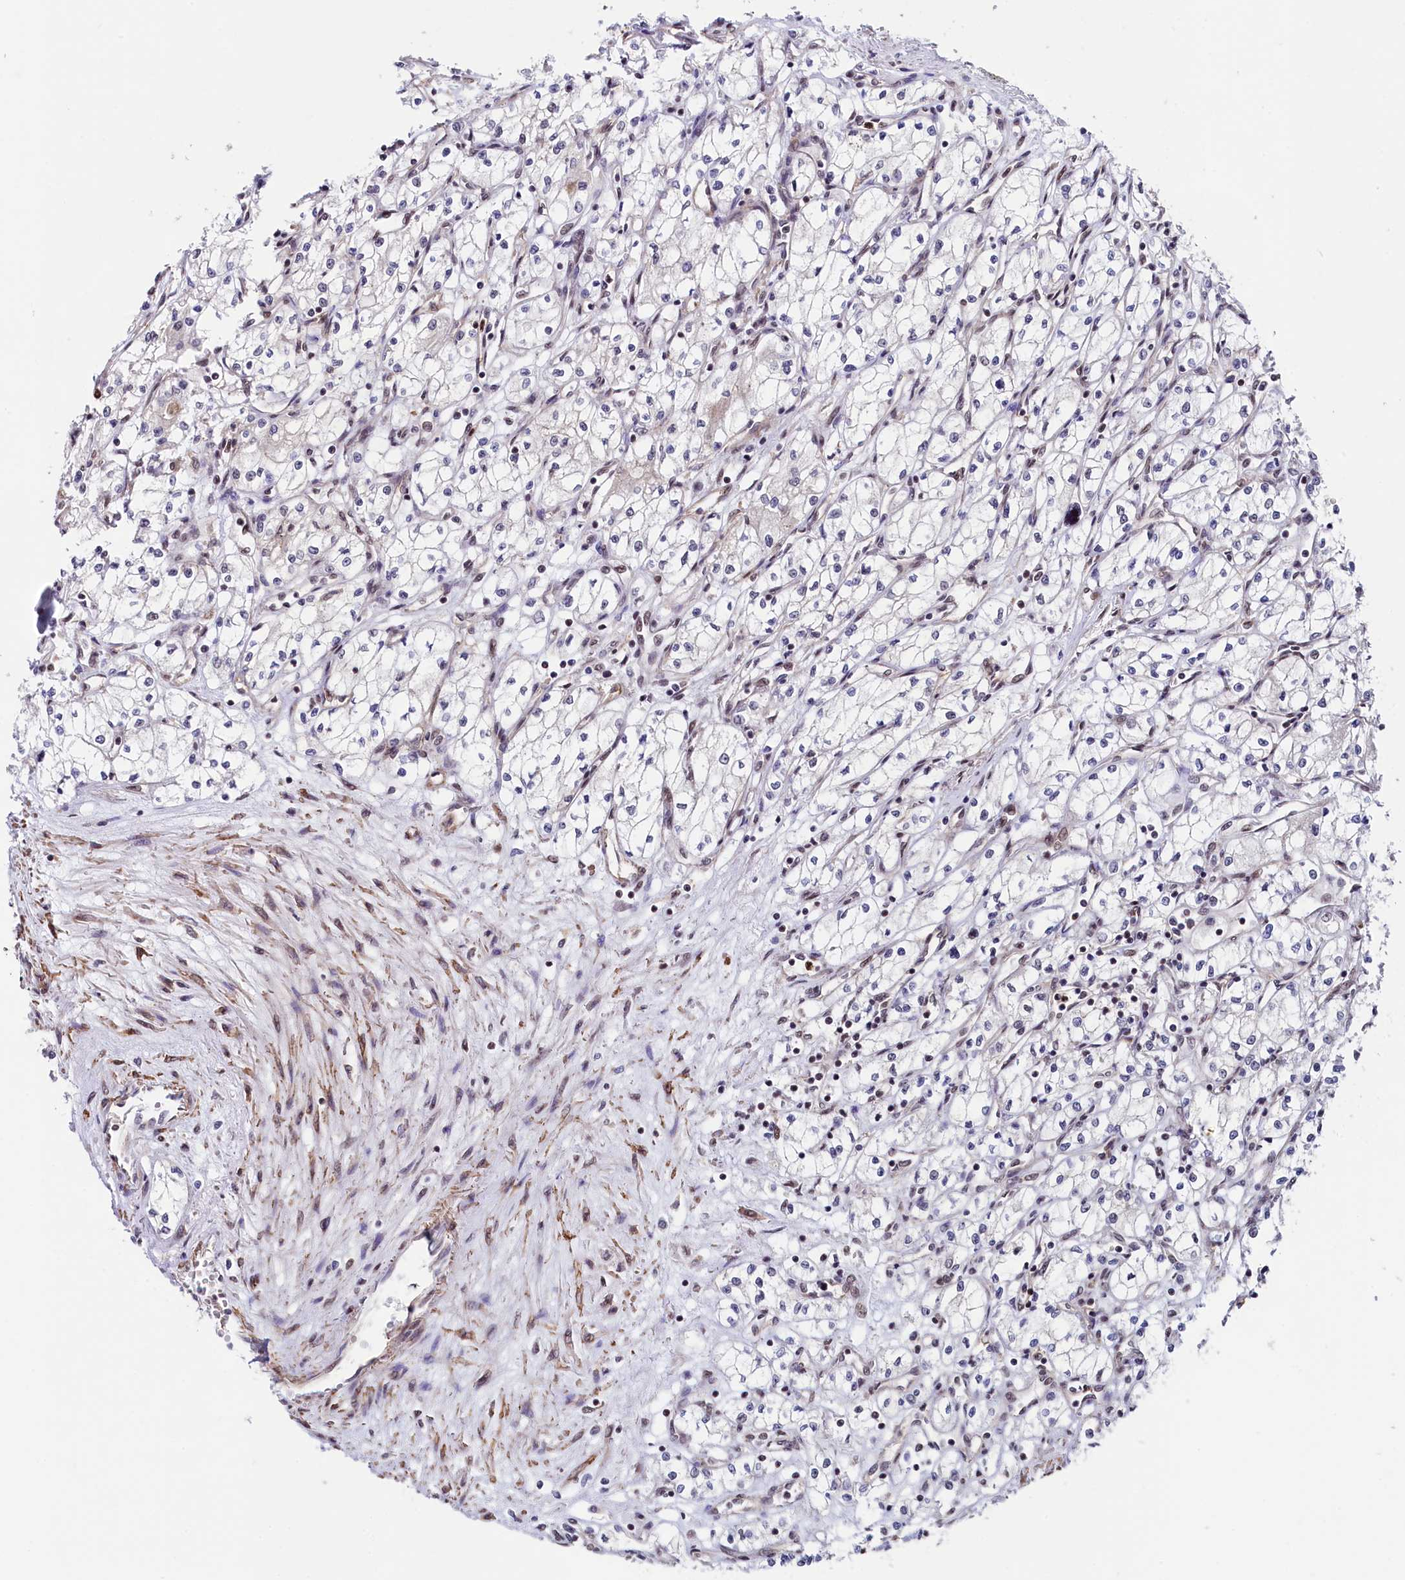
{"staining": {"intensity": "negative", "quantity": "none", "location": "none"}, "tissue": "renal cancer", "cell_type": "Tumor cells", "image_type": "cancer", "snomed": [{"axis": "morphology", "description": "Adenocarcinoma, NOS"}, {"axis": "topography", "description": "Kidney"}], "caption": "This is an IHC photomicrograph of human renal adenocarcinoma. There is no staining in tumor cells.", "gene": "LEO1", "patient": {"sex": "male", "age": 59}}